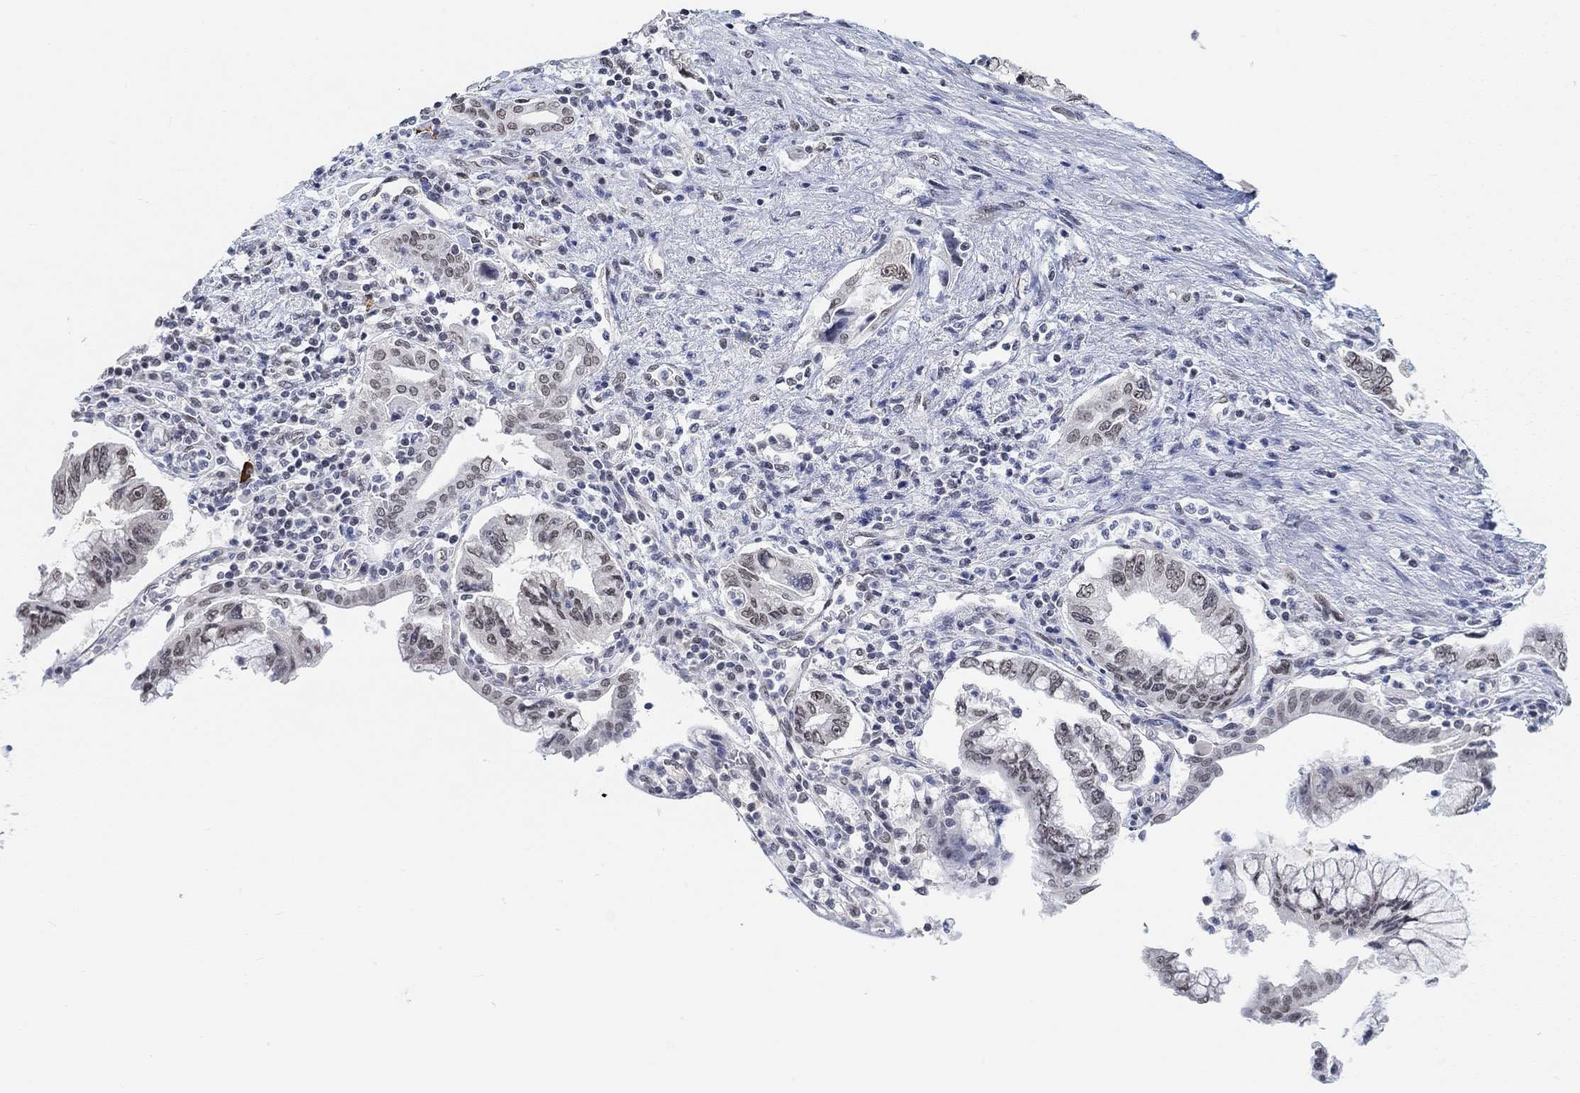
{"staining": {"intensity": "weak", "quantity": ">75%", "location": "nuclear"}, "tissue": "pancreatic cancer", "cell_type": "Tumor cells", "image_type": "cancer", "snomed": [{"axis": "morphology", "description": "Adenocarcinoma, NOS"}, {"axis": "topography", "description": "Pancreas"}], "caption": "Approximately >75% of tumor cells in human pancreatic cancer (adenocarcinoma) display weak nuclear protein expression as visualized by brown immunohistochemical staining.", "gene": "PURG", "patient": {"sex": "female", "age": 73}}